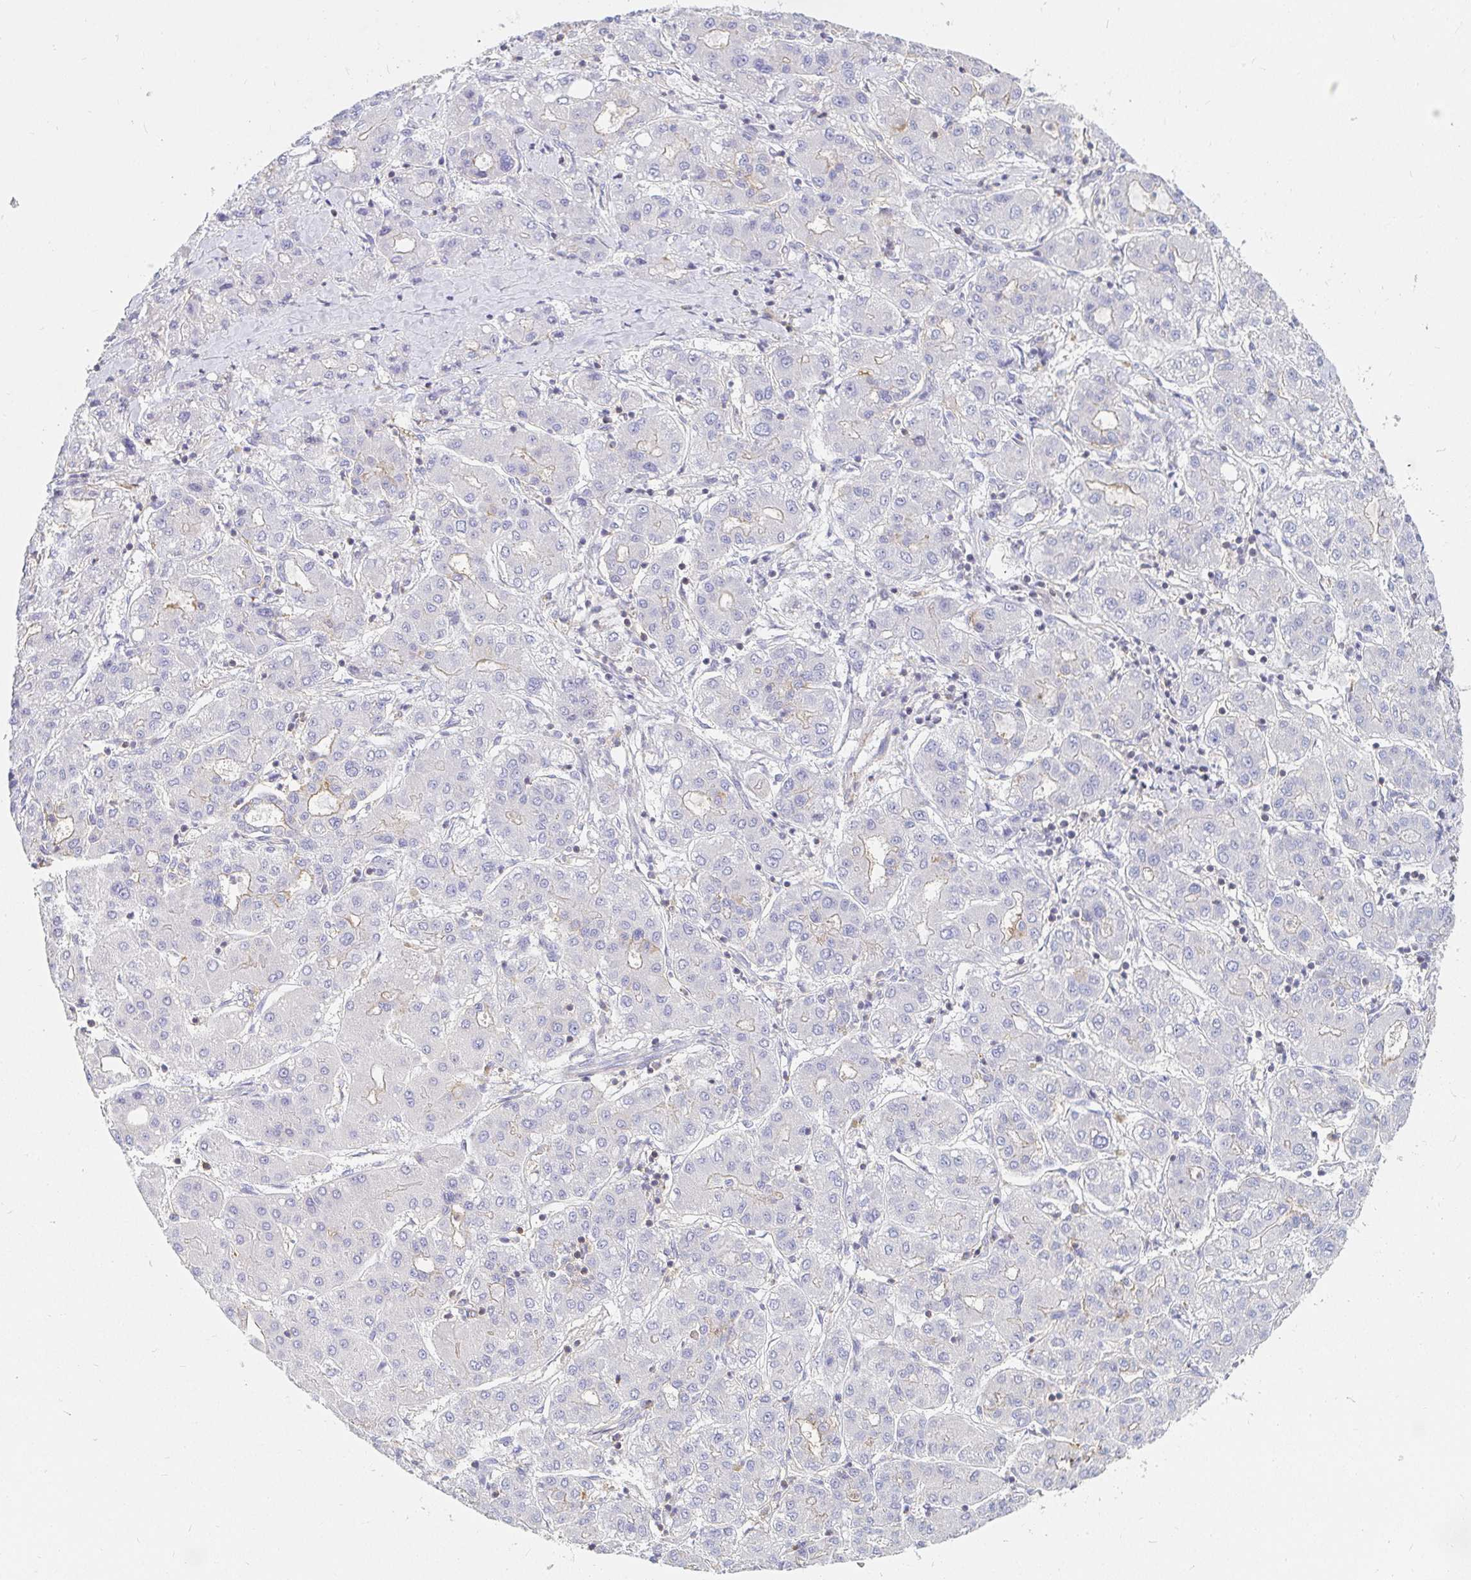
{"staining": {"intensity": "negative", "quantity": "none", "location": "none"}, "tissue": "liver cancer", "cell_type": "Tumor cells", "image_type": "cancer", "snomed": [{"axis": "morphology", "description": "Carcinoma, Hepatocellular, NOS"}, {"axis": "topography", "description": "Liver"}], "caption": "This histopathology image is of liver cancer (hepatocellular carcinoma) stained with immunohistochemistry (IHC) to label a protein in brown with the nuclei are counter-stained blue. There is no positivity in tumor cells. (DAB (3,3'-diaminobenzidine) immunohistochemistry visualized using brightfield microscopy, high magnification).", "gene": "TSPAN19", "patient": {"sex": "male", "age": 65}}